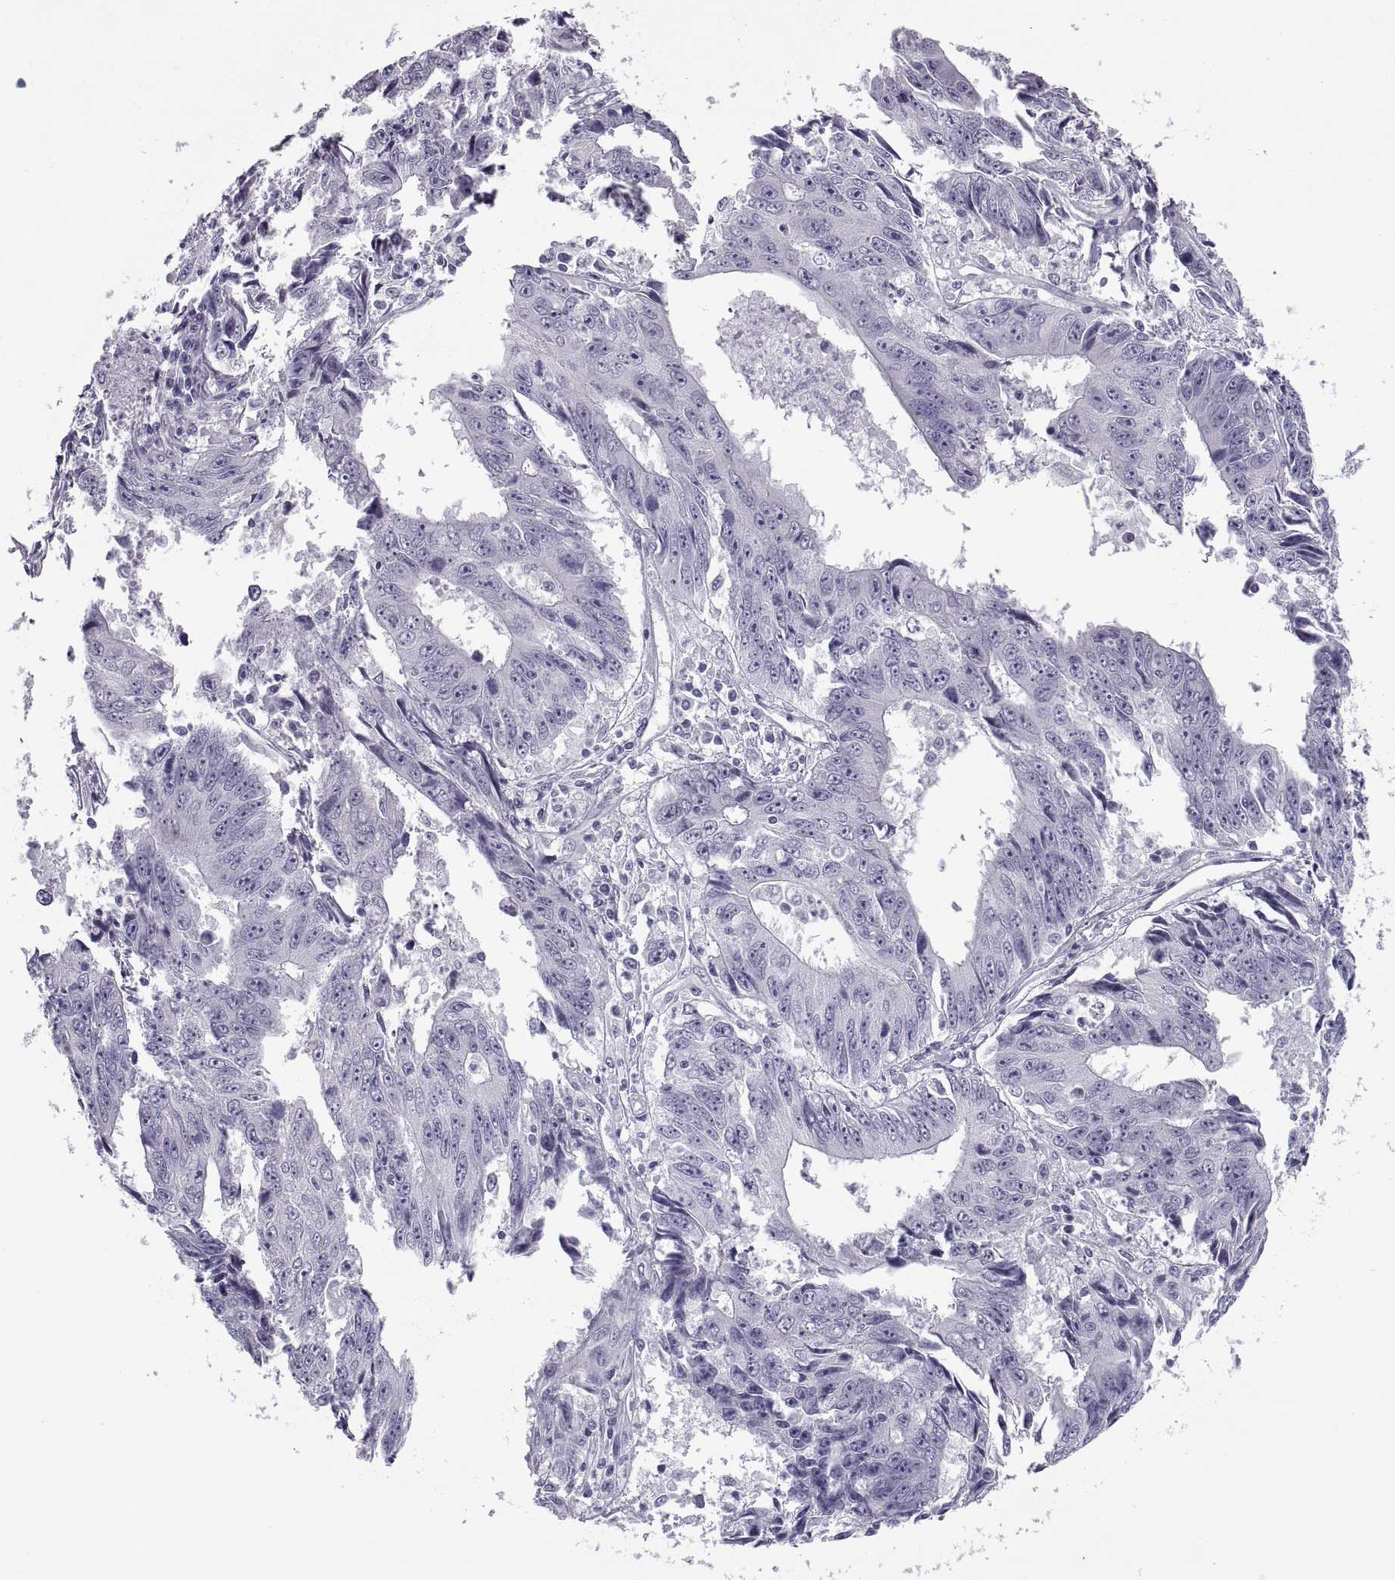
{"staining": {"intensity": "negative", "quantity": "none", "location": "none"}, "tissue": "liver cancer", "cell_type": "Tumor cells", "image_type": "cancer", "snomed": [{"axis": "morphology", "description": "Cholangiocarcinoma"}, {"axis": "topography", "description": "Liver"}], "caption": "Photomicrograph shows no protein positivity in tumor cells of liver cholangiocarcinoma tissue. The staining was performed using DAB (3,3'-diaminobenzidine) to visualize the protein expression in brown, while the nuclei were stained in blue with hematoxylin (Magnification: 20x).", "gene": "RLBP1", "patient": {"sex": "male", "age": 65}}